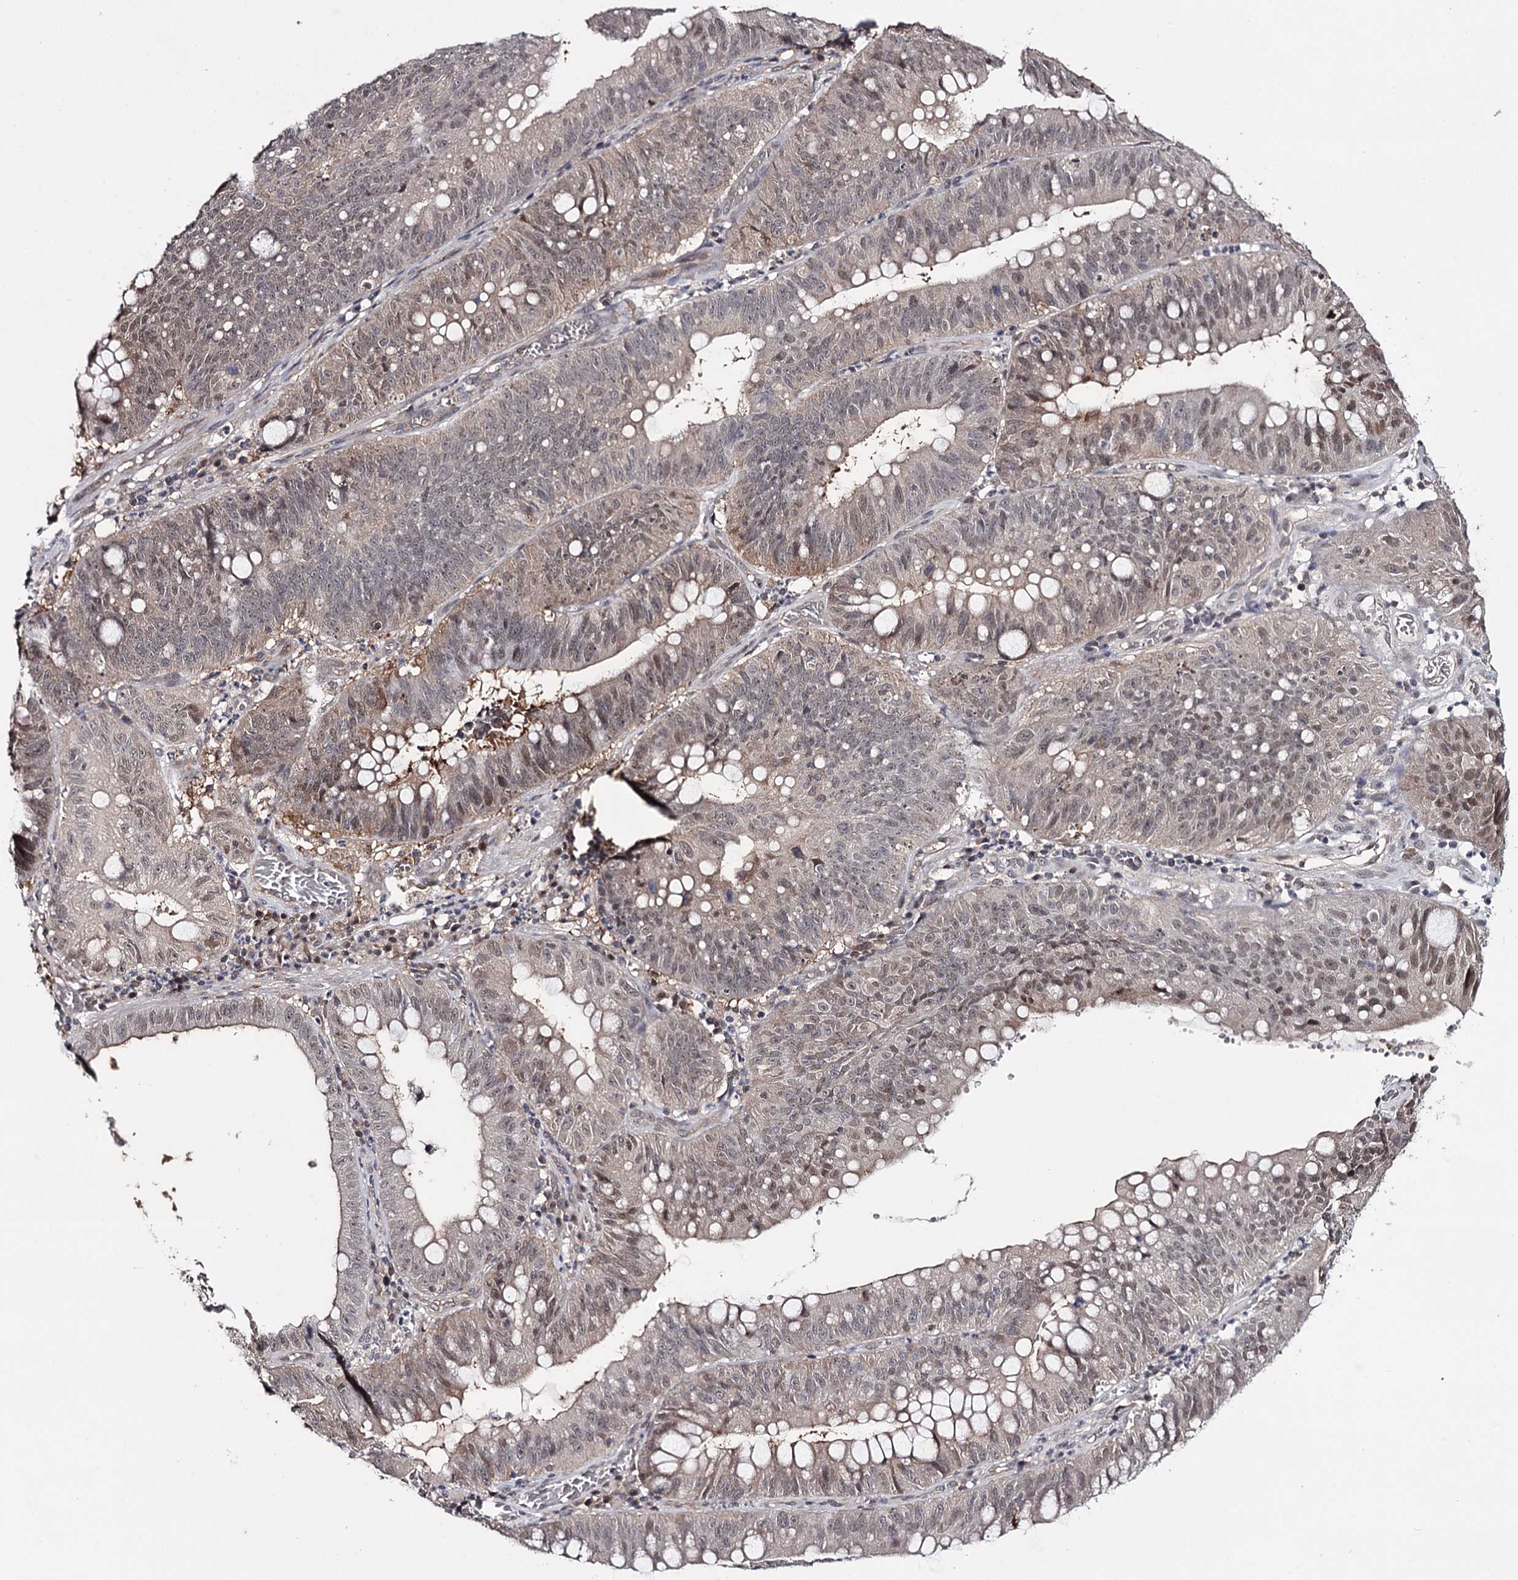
{"staining": {"intensity": "weak", "quantity": "25%-75%", "location": "nuclear"}, "tissue": "stomach cancer", "cell_type": "Tumor cells", "image_type": "cancer", "snomed": [{"axis": "morphology", "description": "Adenocarcinoma, NOS"}, {"axis": "topography", "description": "Stomach"}], "caption": "The micrograph reveals a brown stain indicating the presence of a protein in the nuclear of tumor cells in stomach cancer (adenocarcinoma).", "gene": "GTSF1", "patient": {"sex": "male", "age": 59}}